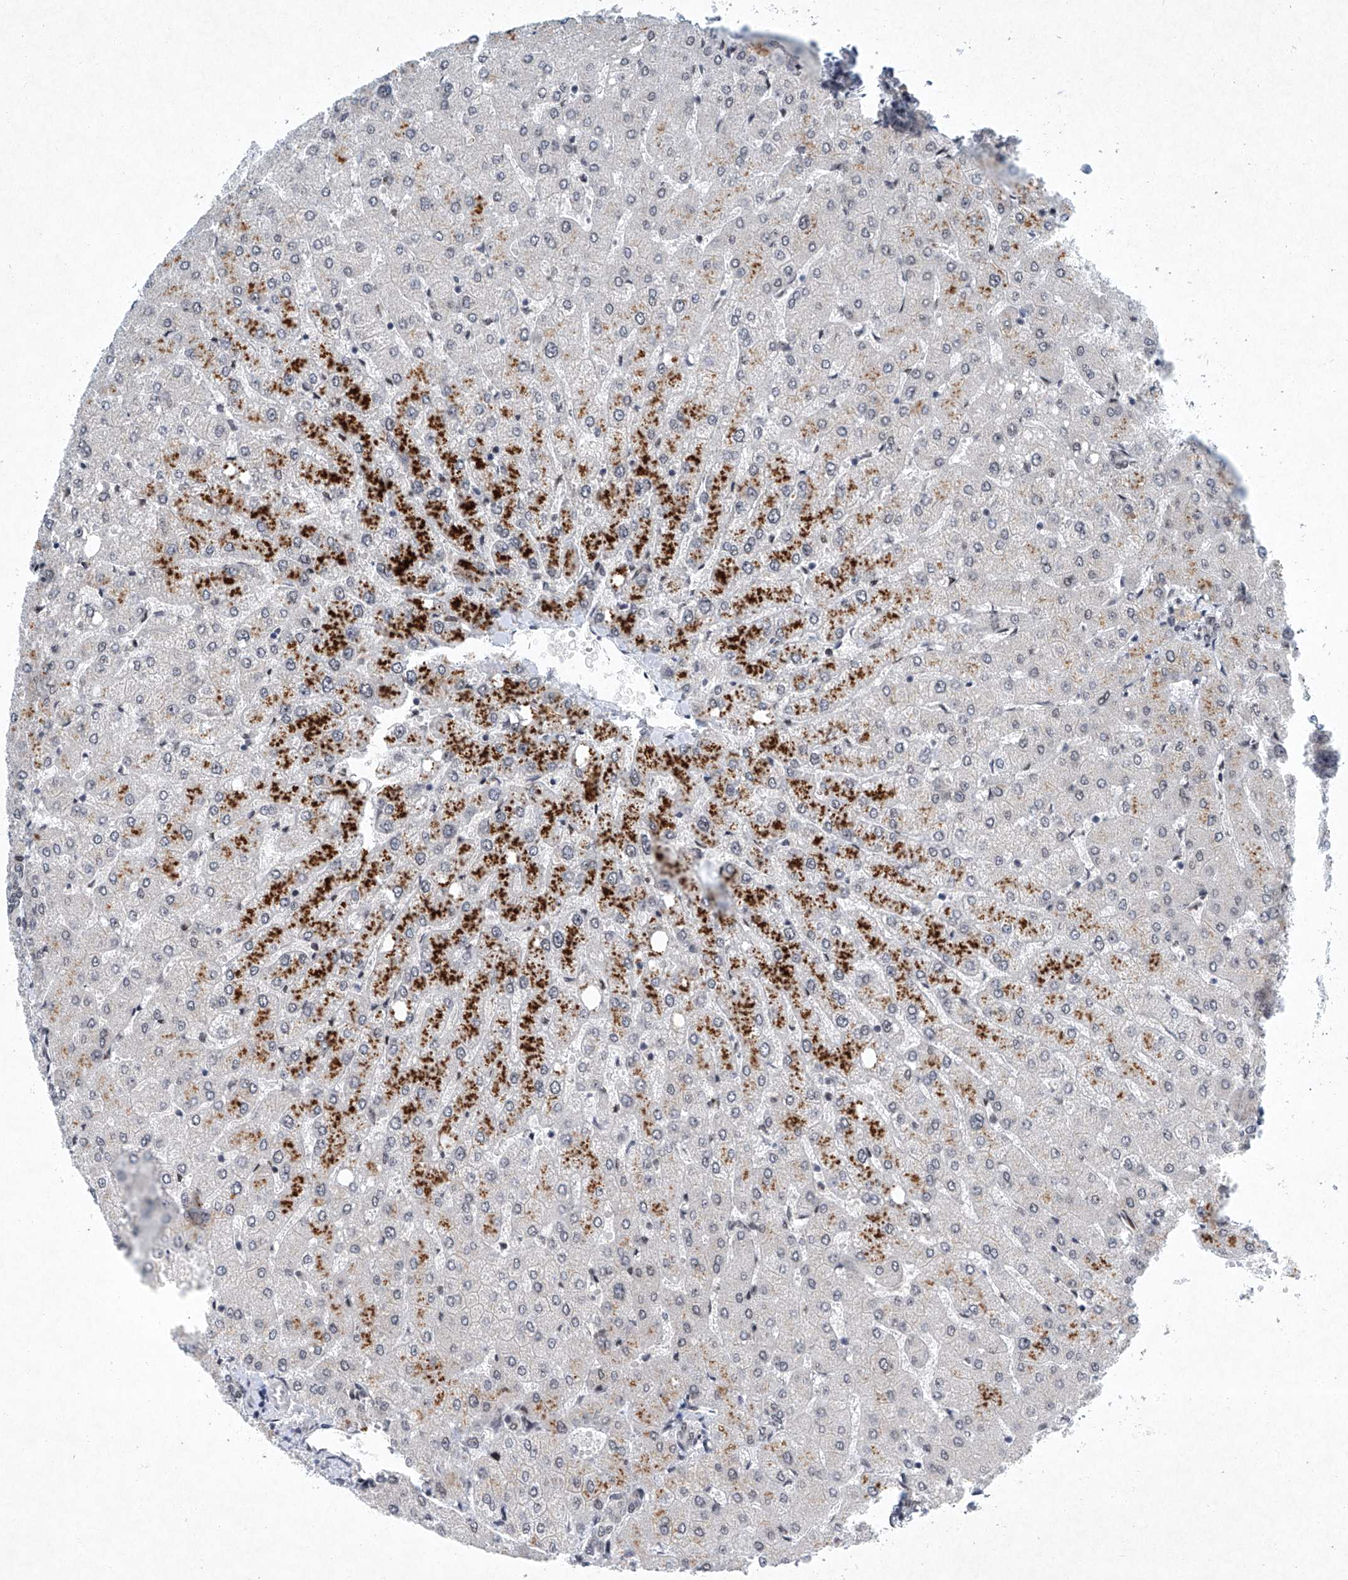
{"staining": {"intensity": "negative", "quantity": "none", "location": "none"}, "tissue": "liver", "cell_type": "Cholangiocytes", "image_type": "normal", "snomed": [{"axis": "morphology", "description": "Normal tissue, NOS"}, {"axis": "topography", "description": "Liver"}], "caption": "Immunohistochemistry of normal liver exhibits no staining in cholangiocytes.", "gene": "TFDP1", "patient": {"sex": "female", "age": 54}}